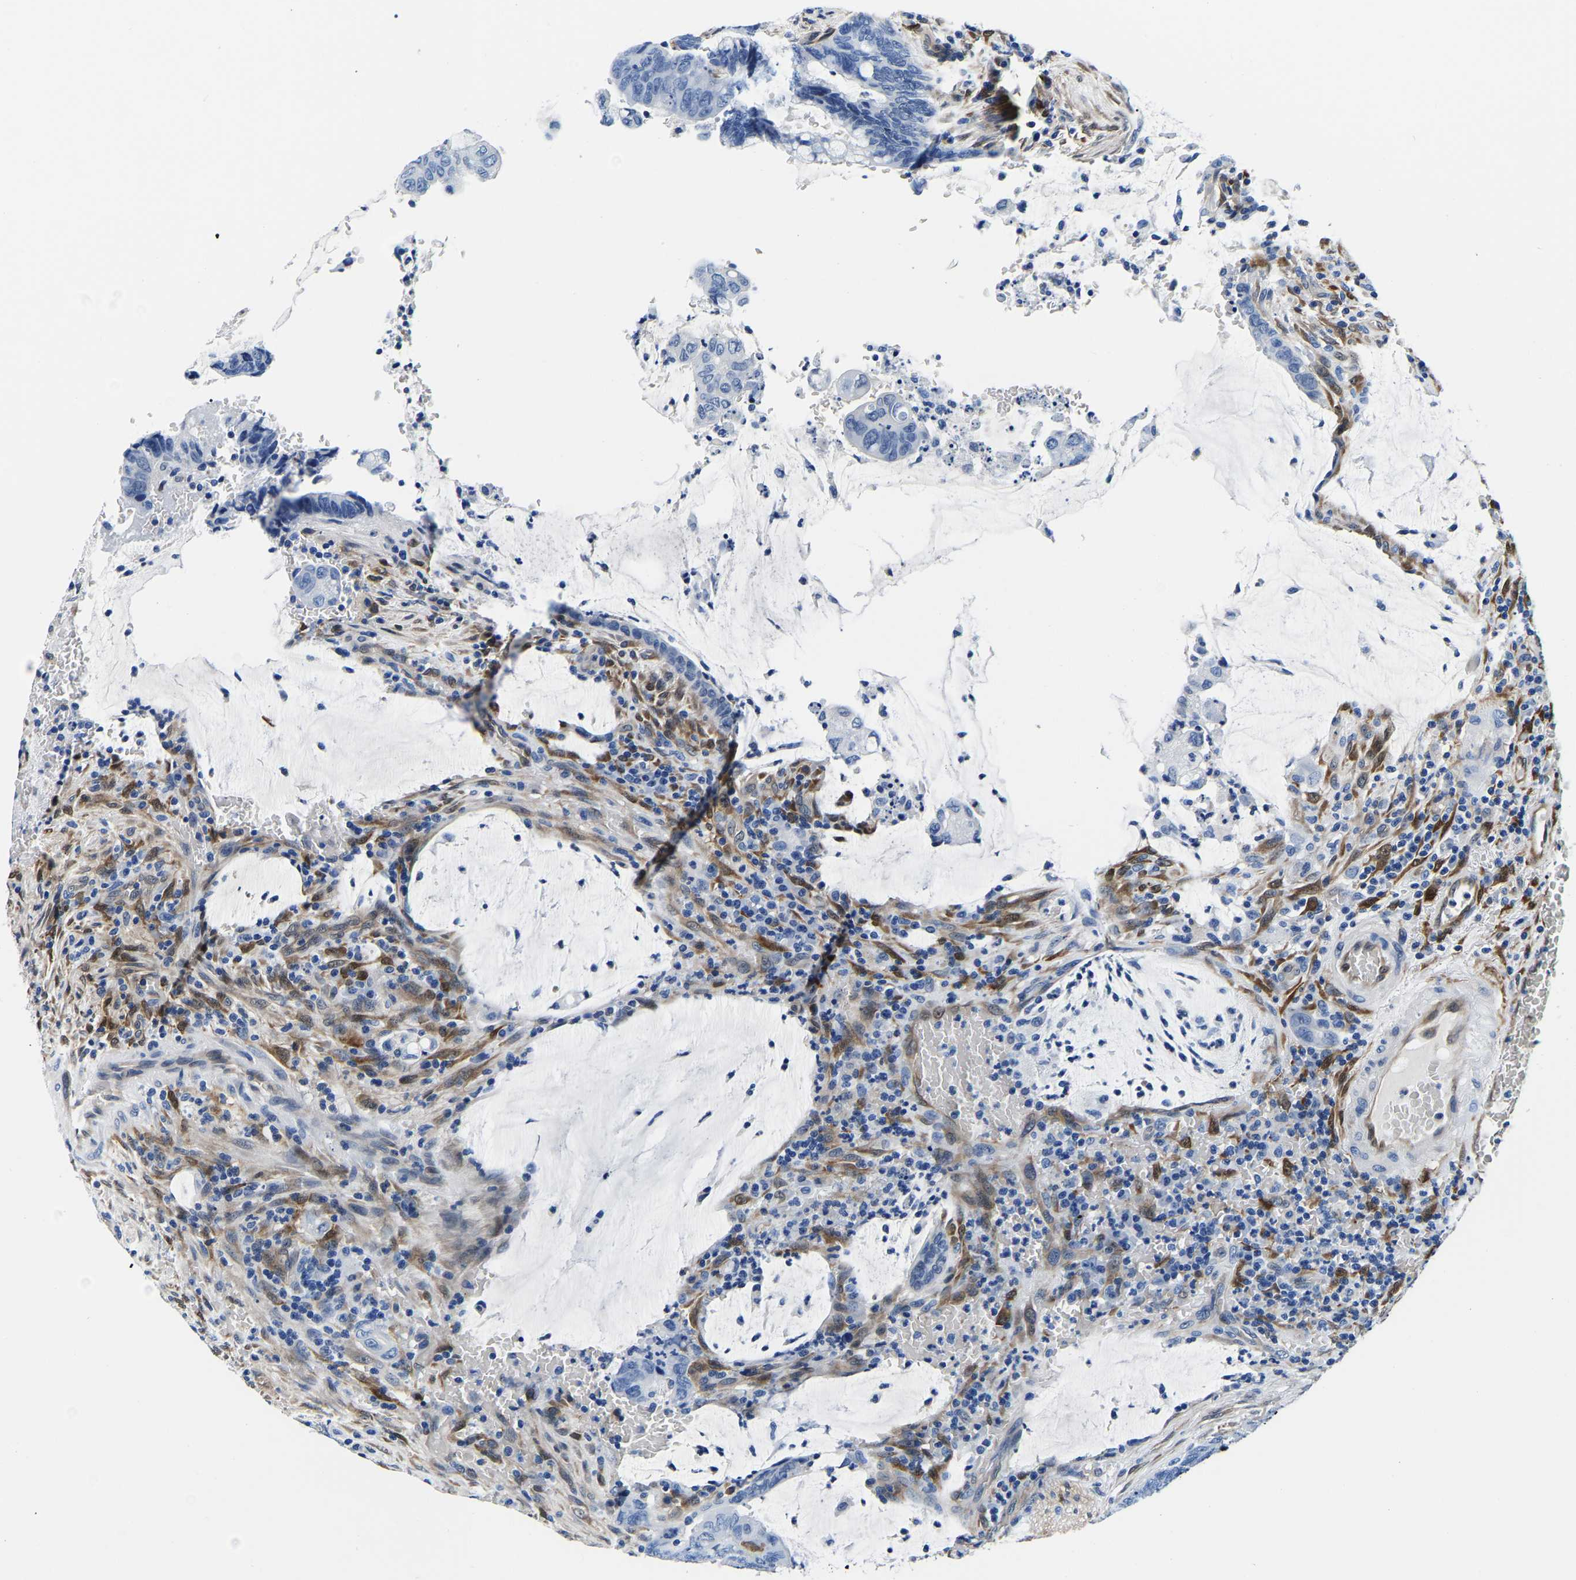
{"staining": {"intensity": "negative", "quantity": "none", "location": "none"}, "tissue": "colorectal cancer", "cell_type": "Tumor cells", "image_type": "cancer", "snomed": [{"axis": "morphology", "description": "Normal tissue, NOS"}, {"axis": "morphology", "description": "Adenocarcinoma, NOS"}, {"axis": "topography", "description": "Rectum"}, {"axis": "topography", "description": "Peripheral nerve tissue"}], "caption": "Immunohistochemistry of human colorectal cancer (adenocarcinoma) exhibits no expression in tumor cells.", "gene": "S100A13", "patient": {"sex": "male", "age": 92}}